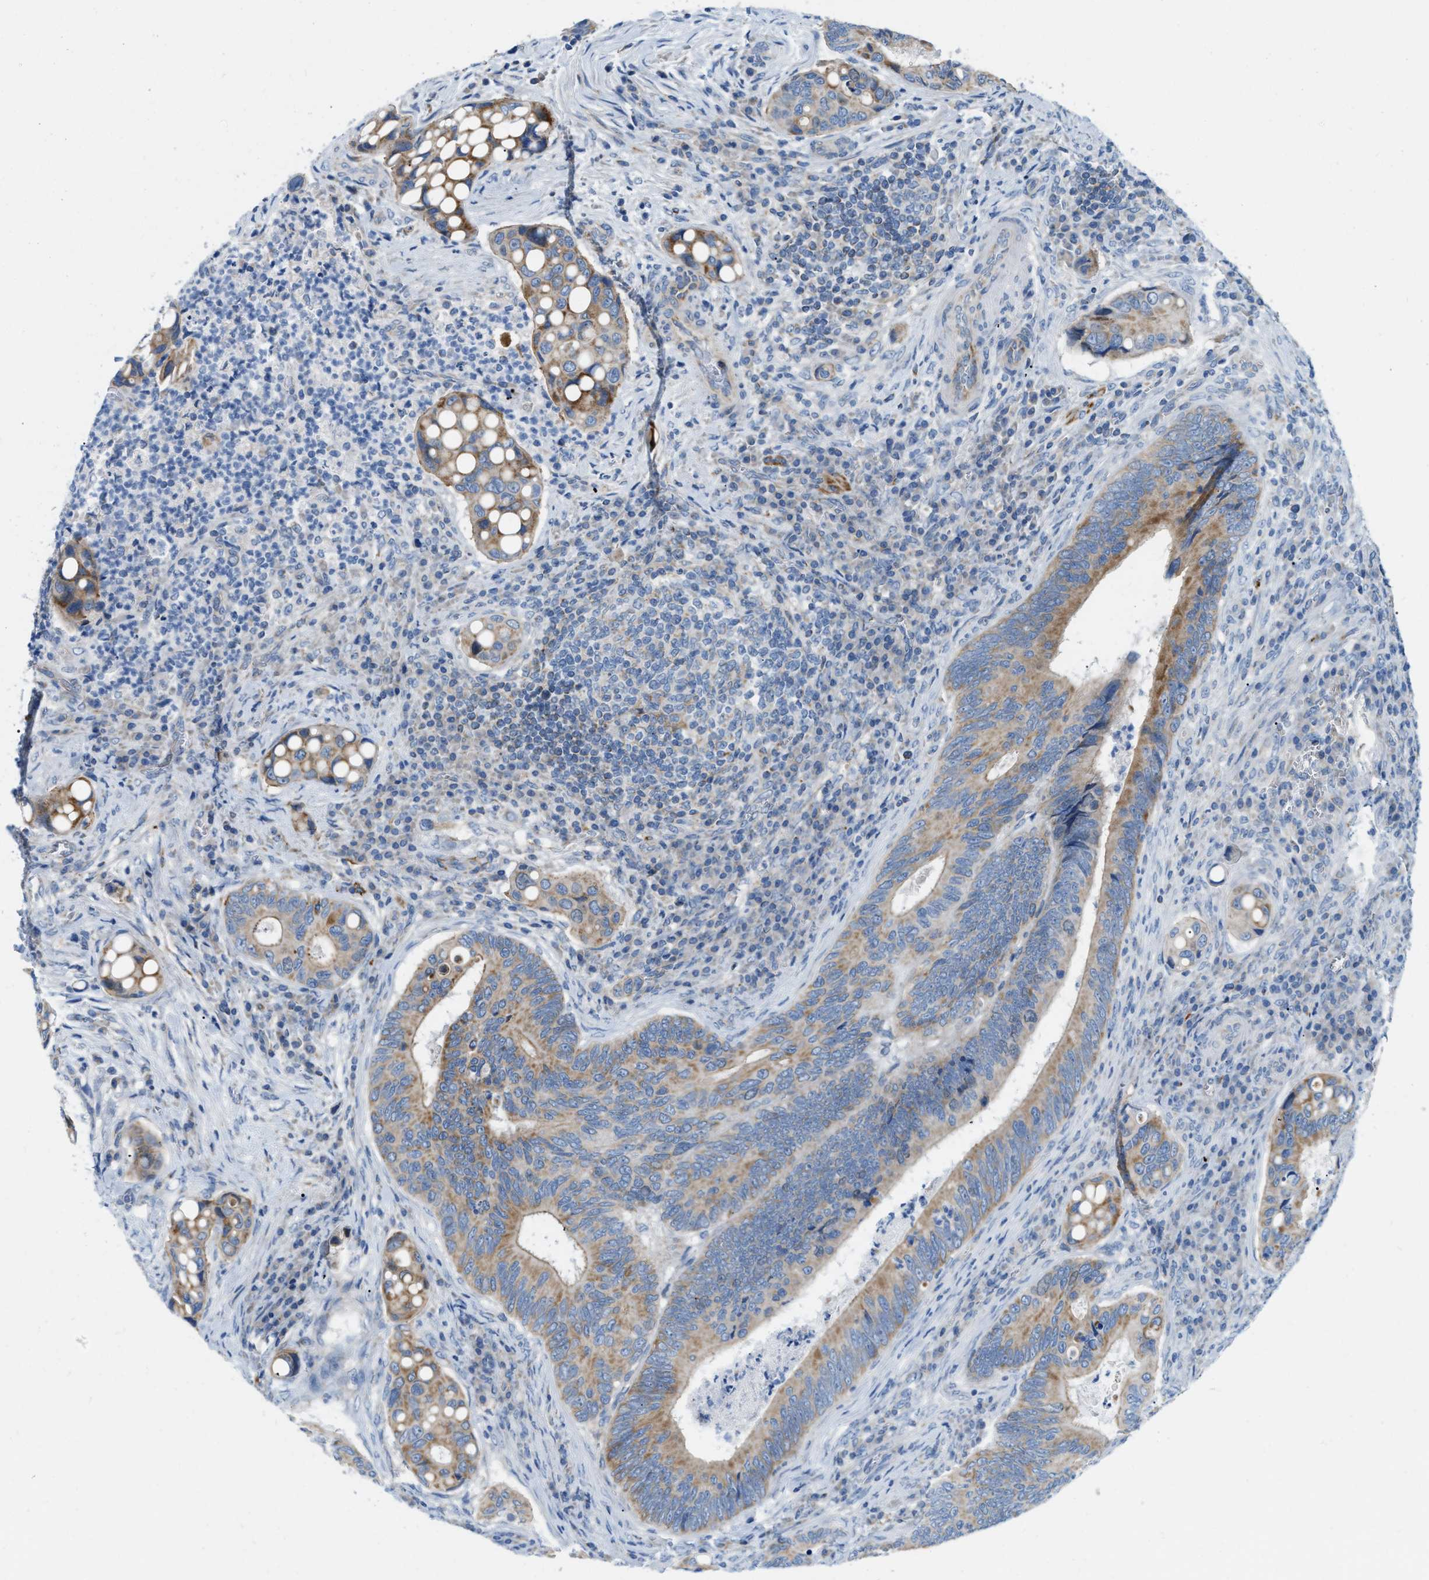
{"staining": {"intensity": "moderate", "quantity": ">75%", "location": "cytoplasmic/membranous"}, "tissue": "colorectal cancer", "cell_type": "Tumor cells", "image_type": "cancer", "snomed": [{"axis": "morphology", "description": "Inflammation, NOS"}, {"axis": "morphology", "description": "Adenocarcinoma, NOS"}, {"axis": "topography", "description": "Colon"}], "caption": "A high-resolution histopathology image shows IHC staining of colorectal cancer (adenocarcinoma), which shows moderate cytoplasmic/membranous expression in approximately >75% of tumor cells.", "gene": "JADE1", "patient": {"sex": "male", "age": 72}}